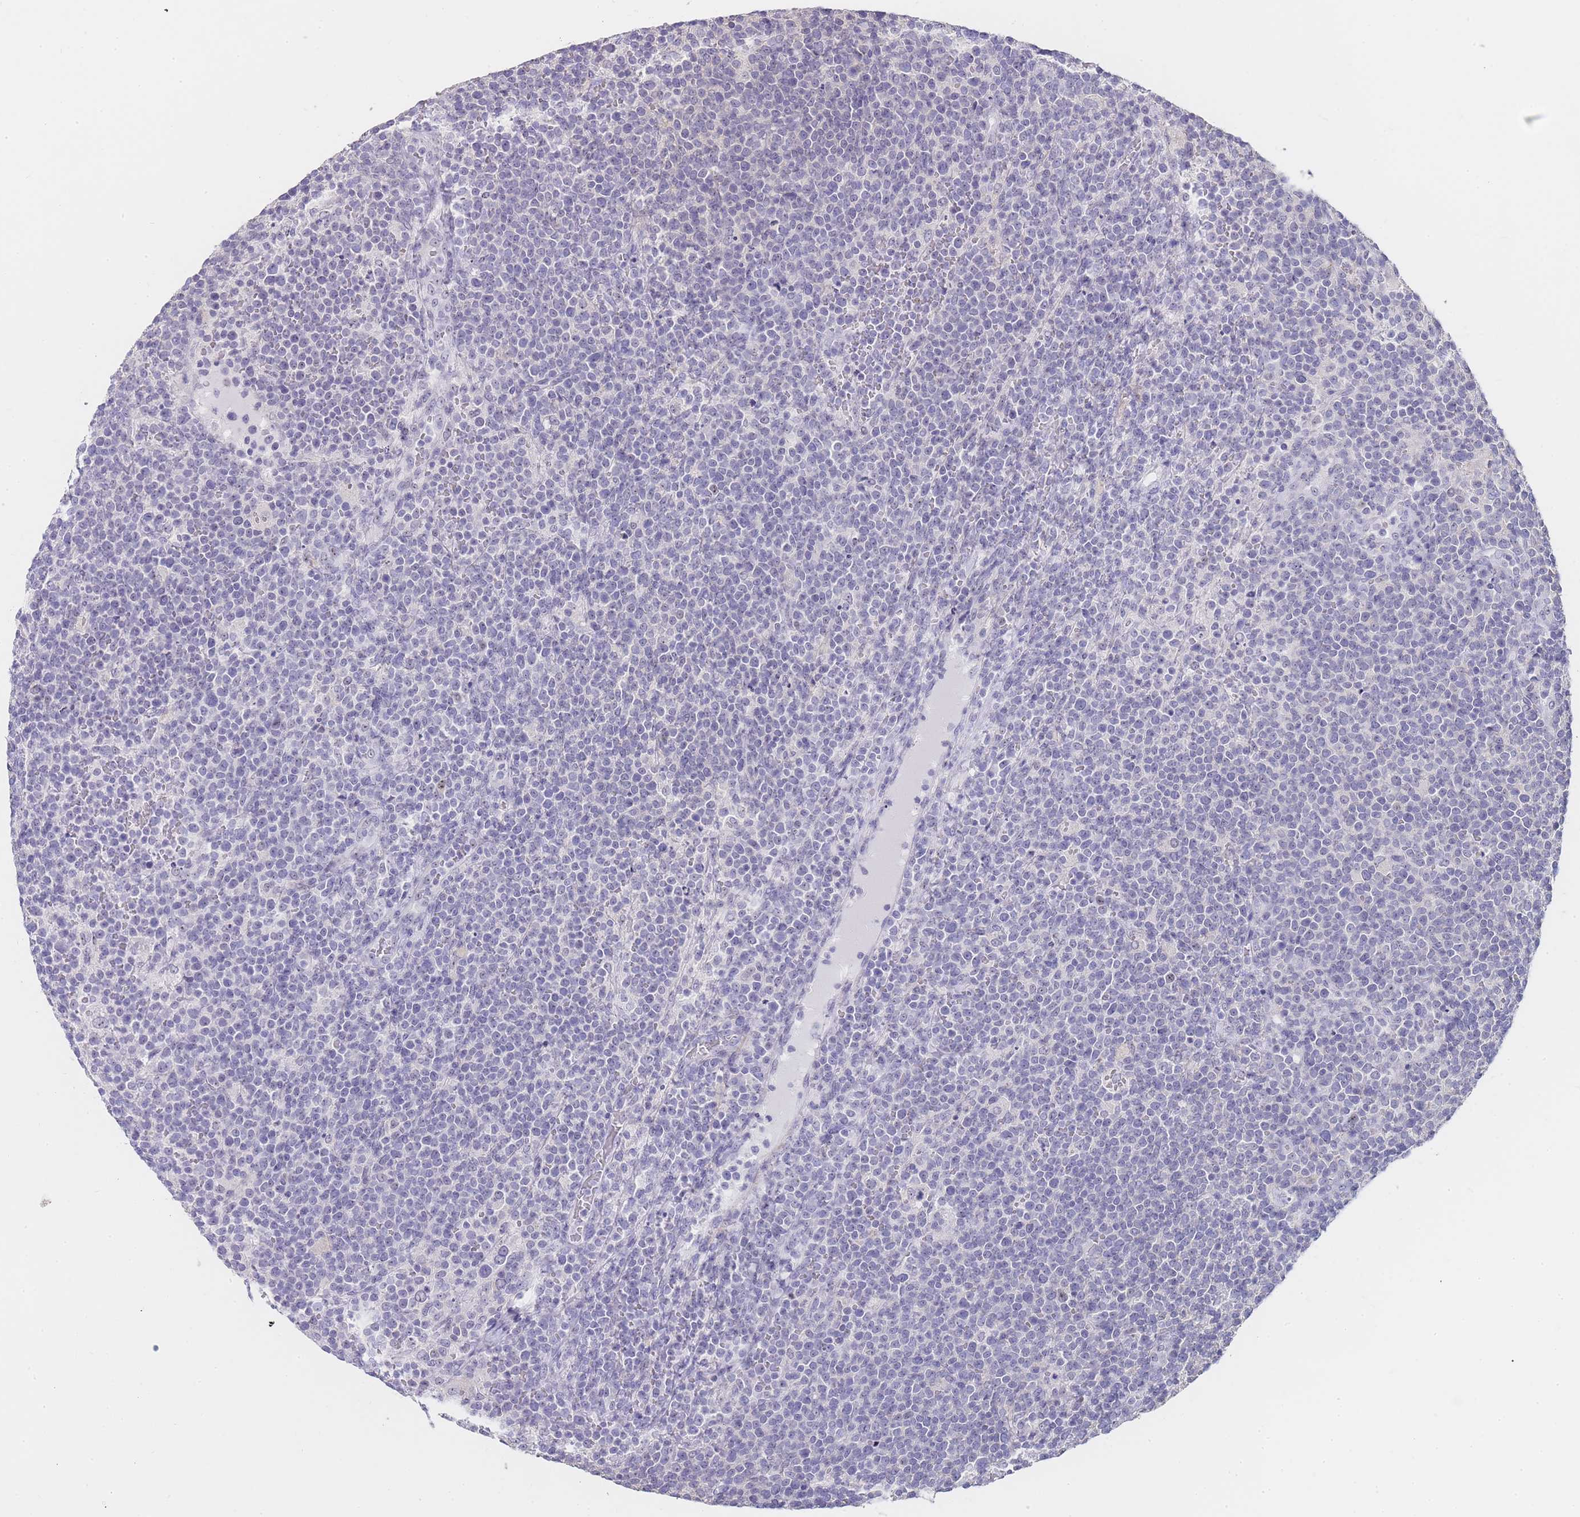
{"staining": {"intensity": "negative", "quantity": "none", "location": "none"}, "tissue": "lymphoma", "cell_type": "Tumor cells", "image_type": "cancer", "snomed": [{"axis": "morphology", "description": "Malignant lymphoma, non-Hodgkin's type, High grade"}, {"axis": "topography", "description": "Lymph node"}], "caption": "A high-resolution image shows immunohistochemistry staining of high-grade malignant lymphoma, non-Hodgkin's type, which demonstrates no significant positivity in tumor cells. The staining is performed using DAB (3,3'-diaminobenzidine) brown chromogen with nuclei counter-stained in using hematoxylin.", "gene": "NOP14", "patient": {"sex": "male", "age": 61}}